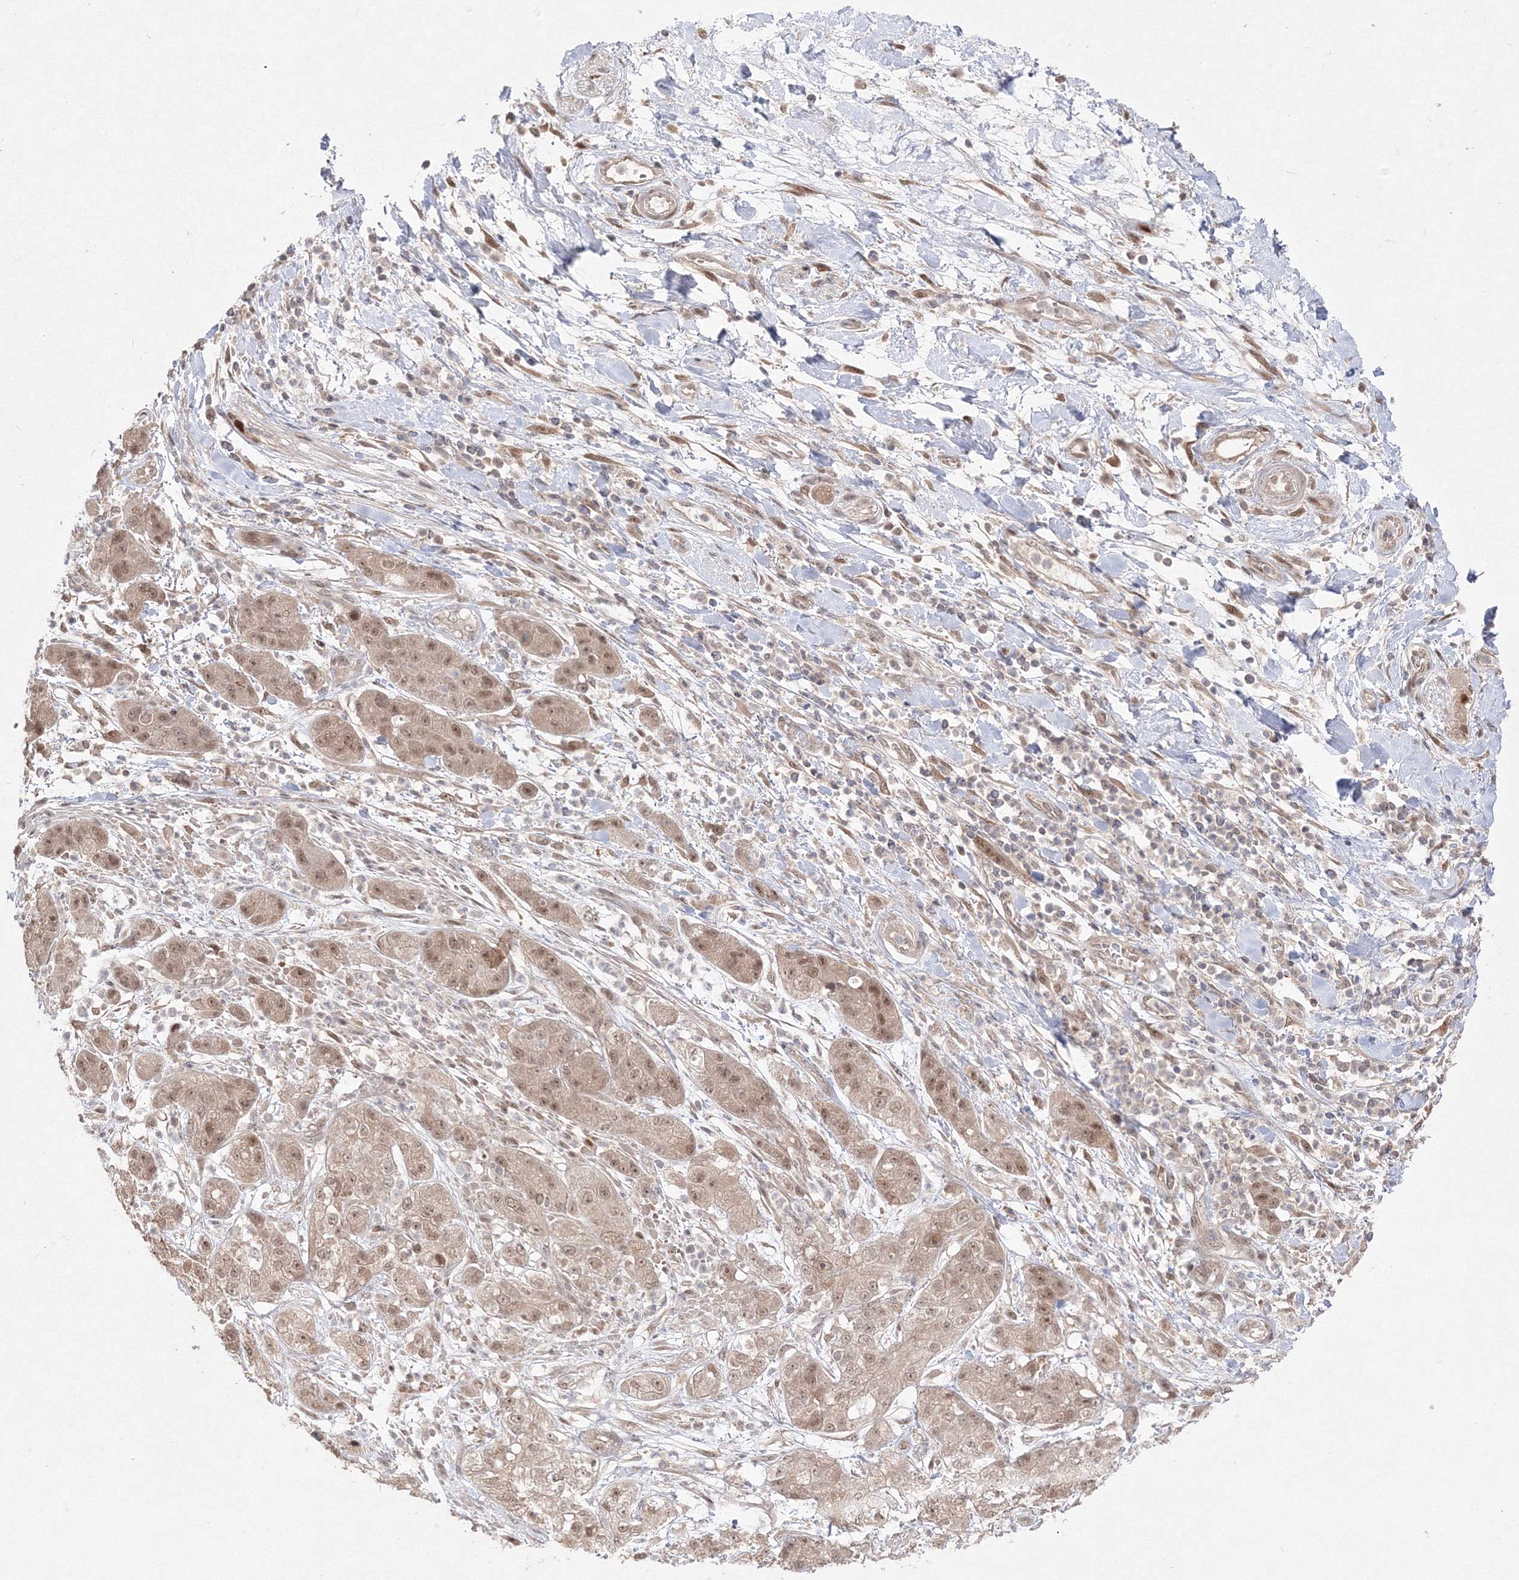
{"staining": {"intensity": "moderate", "quantity": ">75%", "location": "nuclear"}, "tissue": "pancreatic cancer", "cell_type": "Tumor cells", "image_type": "cancer", "snomed": [{"axis": "morphology", "description": "Adenocarcinoma, NOS"}, {"axis": "topography", "description": "Pancreas"}], "caption": "Human pancreatic cancer stained with a protein marker displays moderate staining in tumor cells.", "gene": "COPS4", "patient": {"sex": "female", "age": 78}}